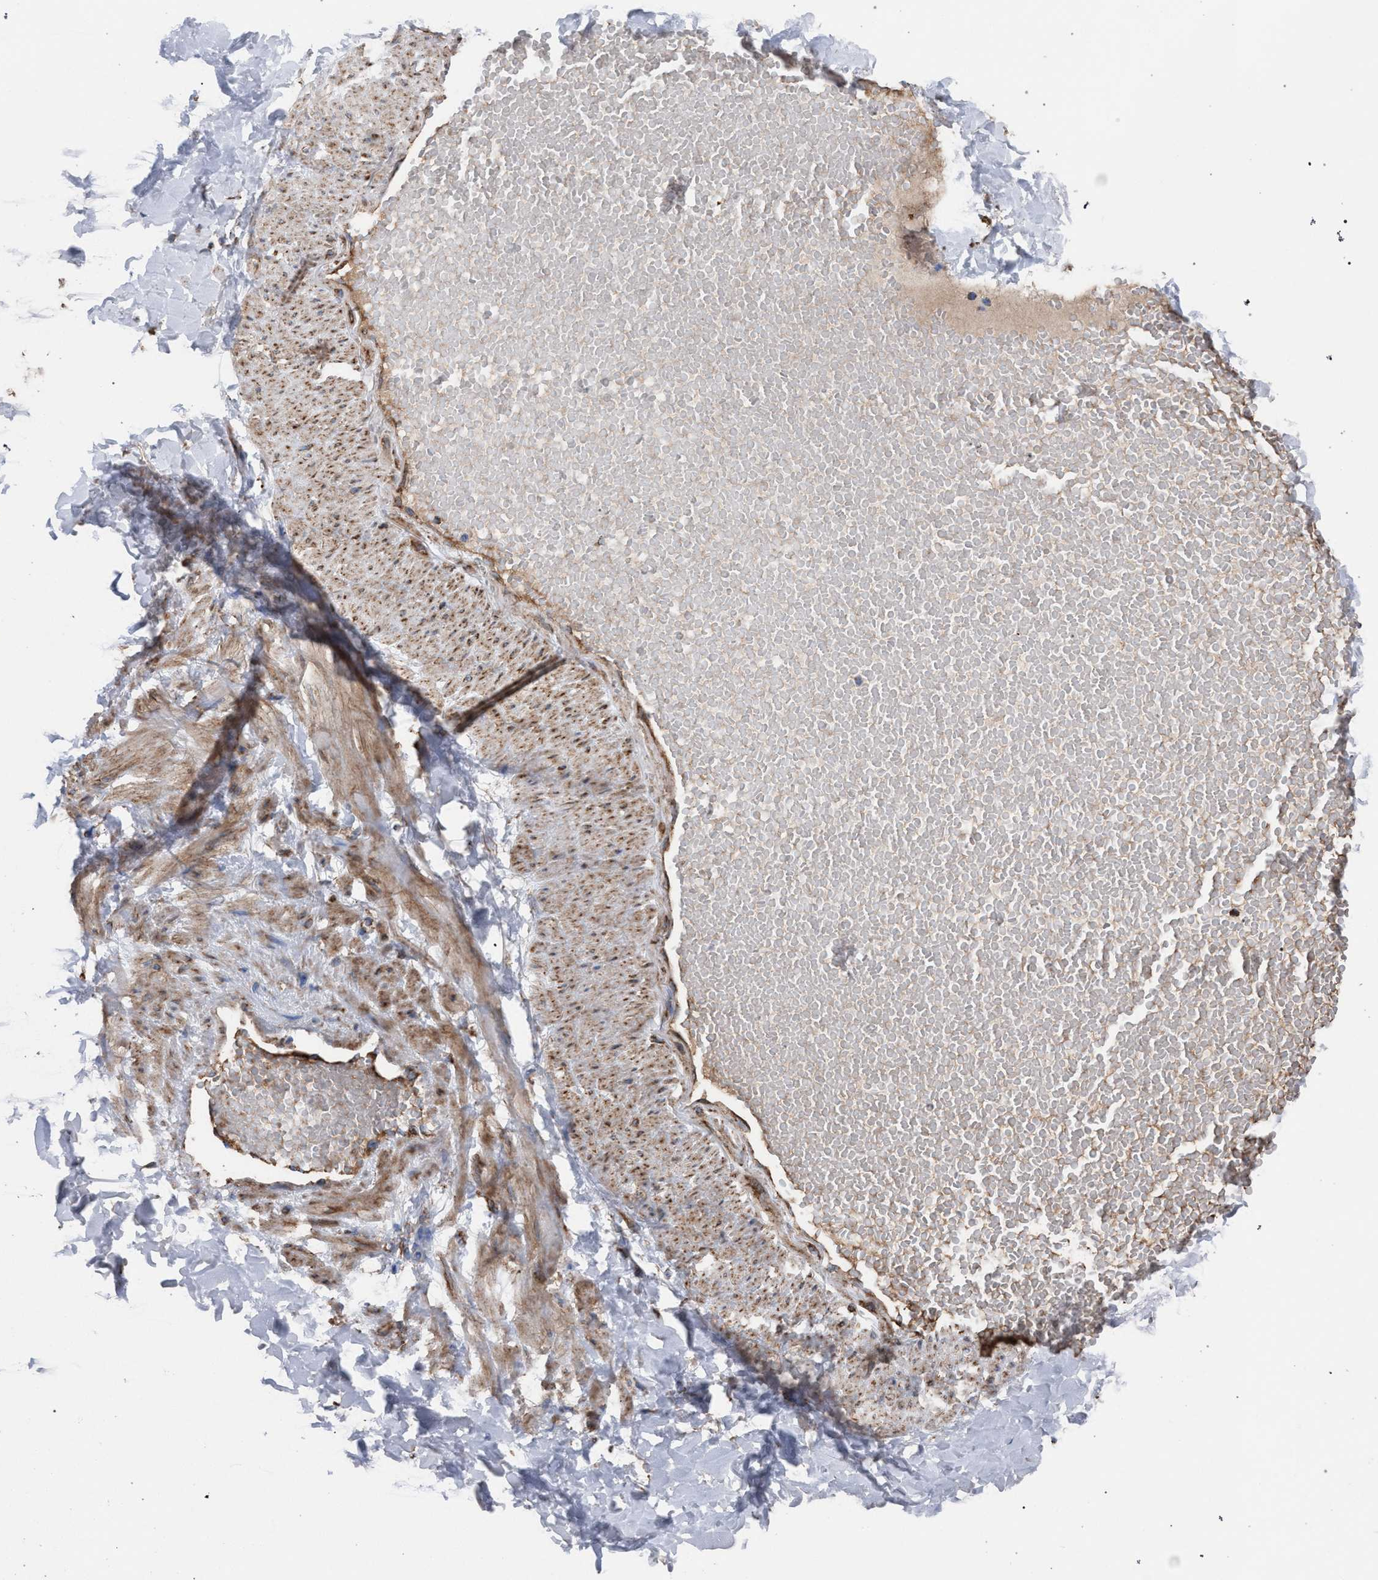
{"staining": {"intensity": "moderate", "quantity": ">75%", "location": "cytoplasmic/membranous"}, "tissue": "adipose tissue", "cell_type": "Adipocytes", "image_type": "normal", "snomed": [{"axis": "morphology", "description": "Normal tissue, NOS"}, {"axis": "topography", "description": "Adipose tissue"}, {"axis": "topography", "description": "Vascular tissue"}, {"axis": "topography", "description": "Peripheral nerve tissue"}], "caption": "Immunohistochemistry (DAB (3,3'-diaminobenzidine)) staining of normal human adipose tissue reveals moderate cytoplasmic/membranous protein expression in about >75% of adipocytes. (brown staining indicates protein expression, while blue staining denotes nuclei).", "gene": "VPS13A", "patient": {"sex": "male", "age": 25}}